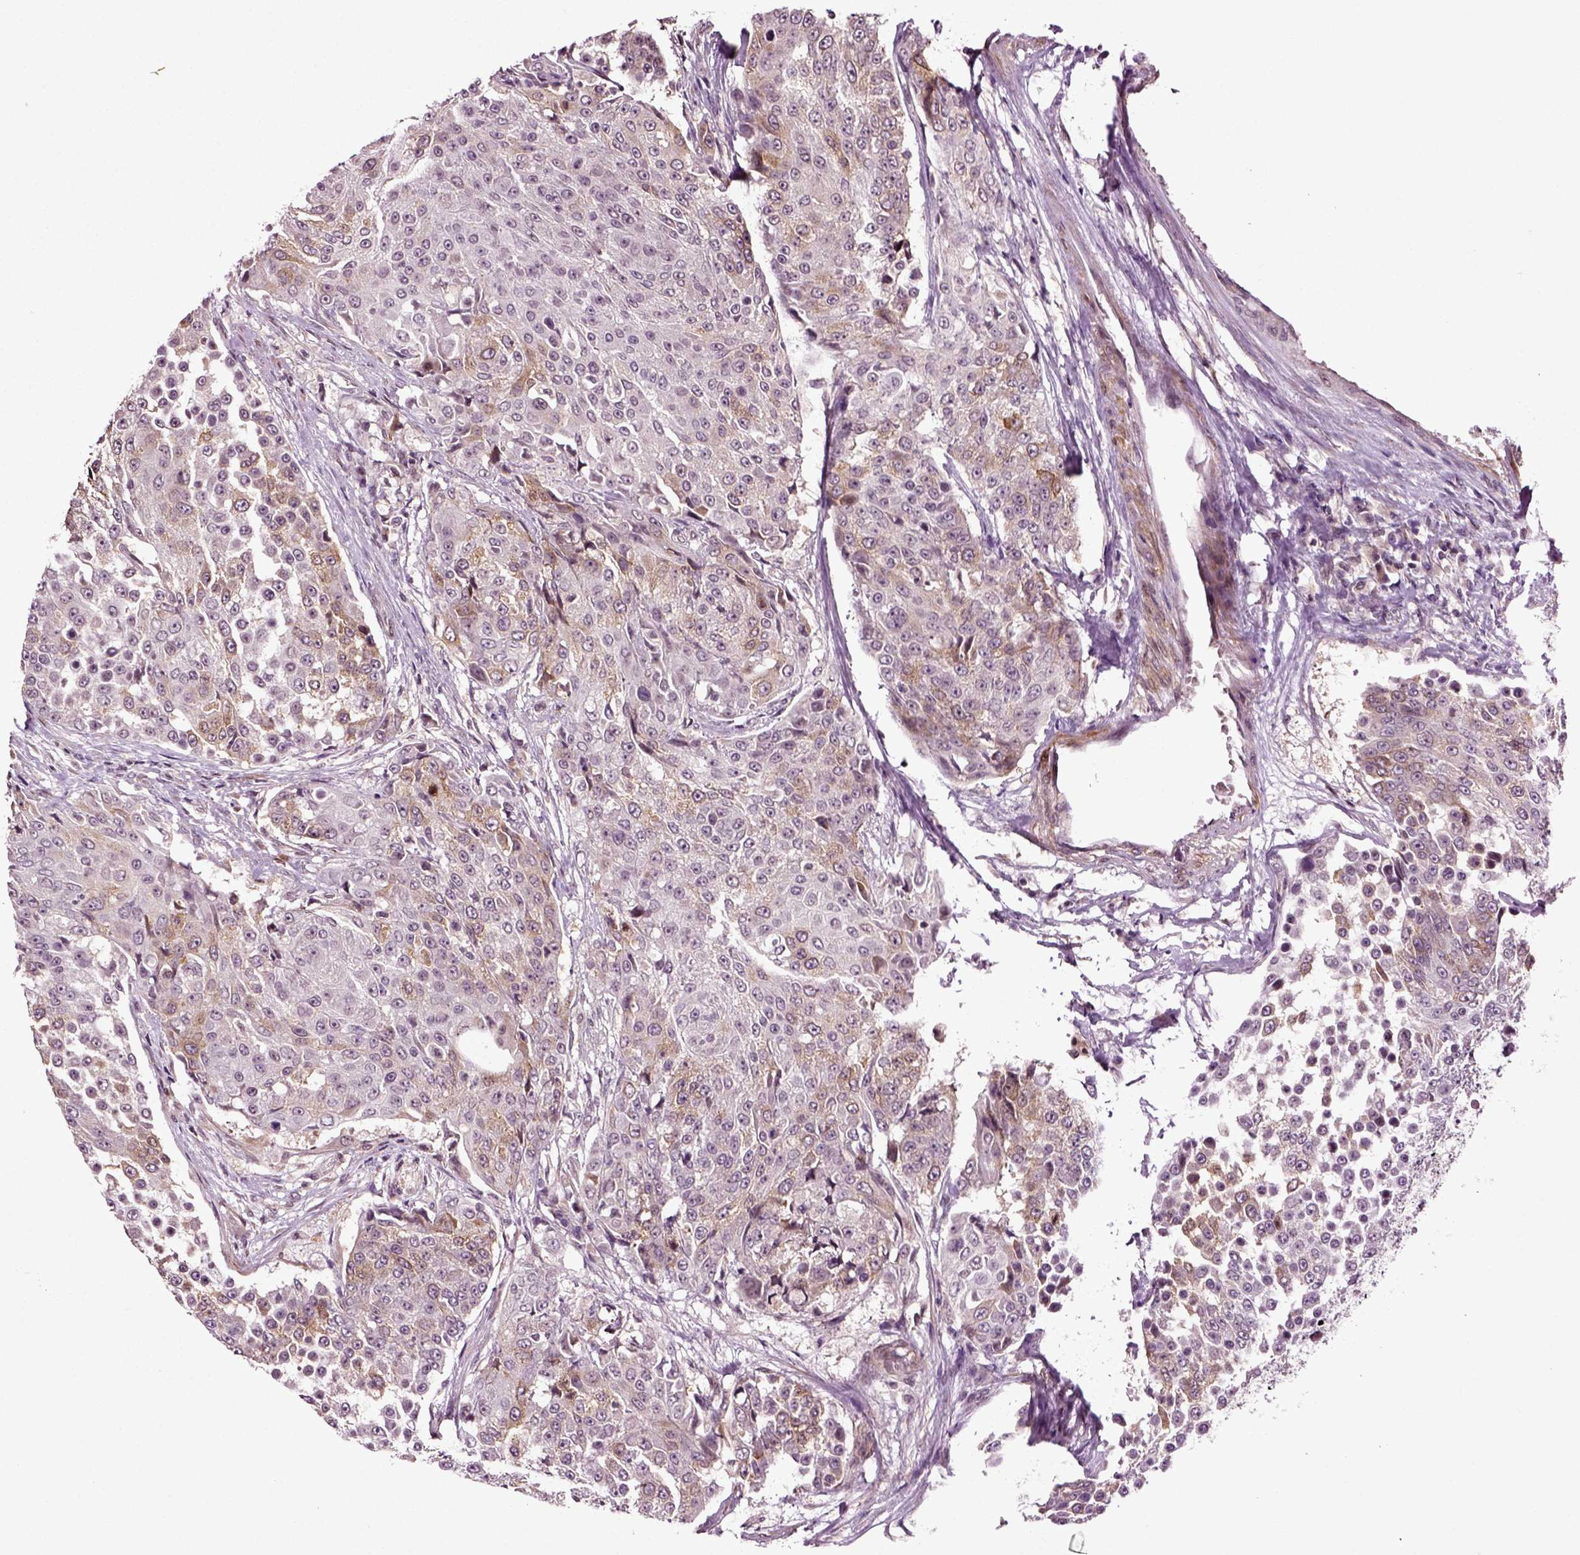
{"staining": {"intensity": "moderate", "quantity": "<25%", "location": "cytoplasmic/membranous"}, "tissue": "urothelial cancer", "cell_type": "Tumor cells", "image_type": "cancer", "snomed": [{"axis": "morphology", "description": "Urothelial carcinoma, High grade"}, {"axis": "topography", "description": "Urinary bladder"}], "caption": "An image showing moderate cytoplasmic/membranous staining in about <25% of tumor cells in urothelial cancer, as visualized by brown immunohistochemical staining.", "gene": "KNSTRN", "patient": {"sex": "female", "age": 63}}